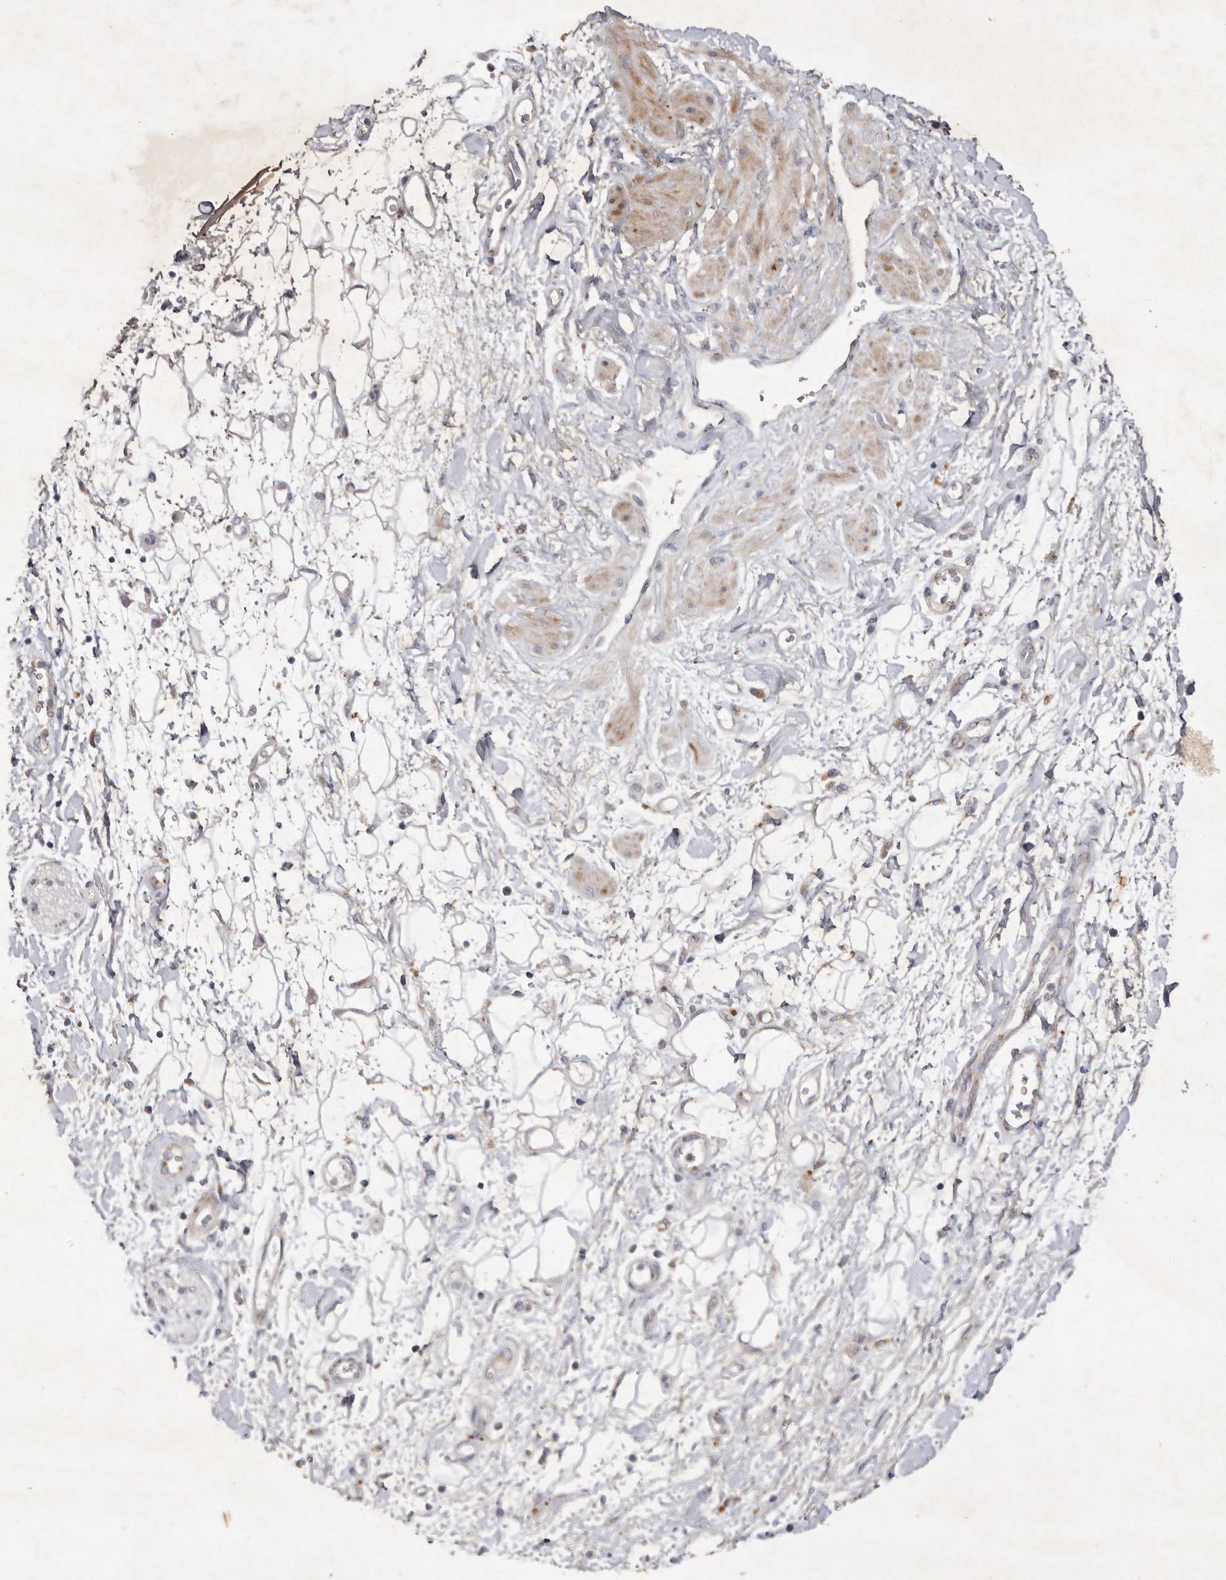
{"staining": {"intensity": "negative", "quantity": "none", "location": "none"}, "tissue": "adipose tissue", "cell_type": "Adipocytes", "image_type": "normal", "snomed": [{"axis": "morphology", "description": "Normal tissue, NOS"}, {"axis": "morphology", "description": "Adenocarcinoma, NOS"}, {"axis": "topography", "description": "Pancreas"}, {"axis": "topography", "description": "Peripheral nerve tissue"}], "caption": "DAB (3,3'-diaminobenzidine) immunohistochemical staining of unremarkable adipose tissue exhibits no significant positivity in adipocytes. (DAB immunohistochemistry visualized using brightfield microscopy, high magnification).", "gene": "USP24", "patient": {"sex": "male", "age": 59}}